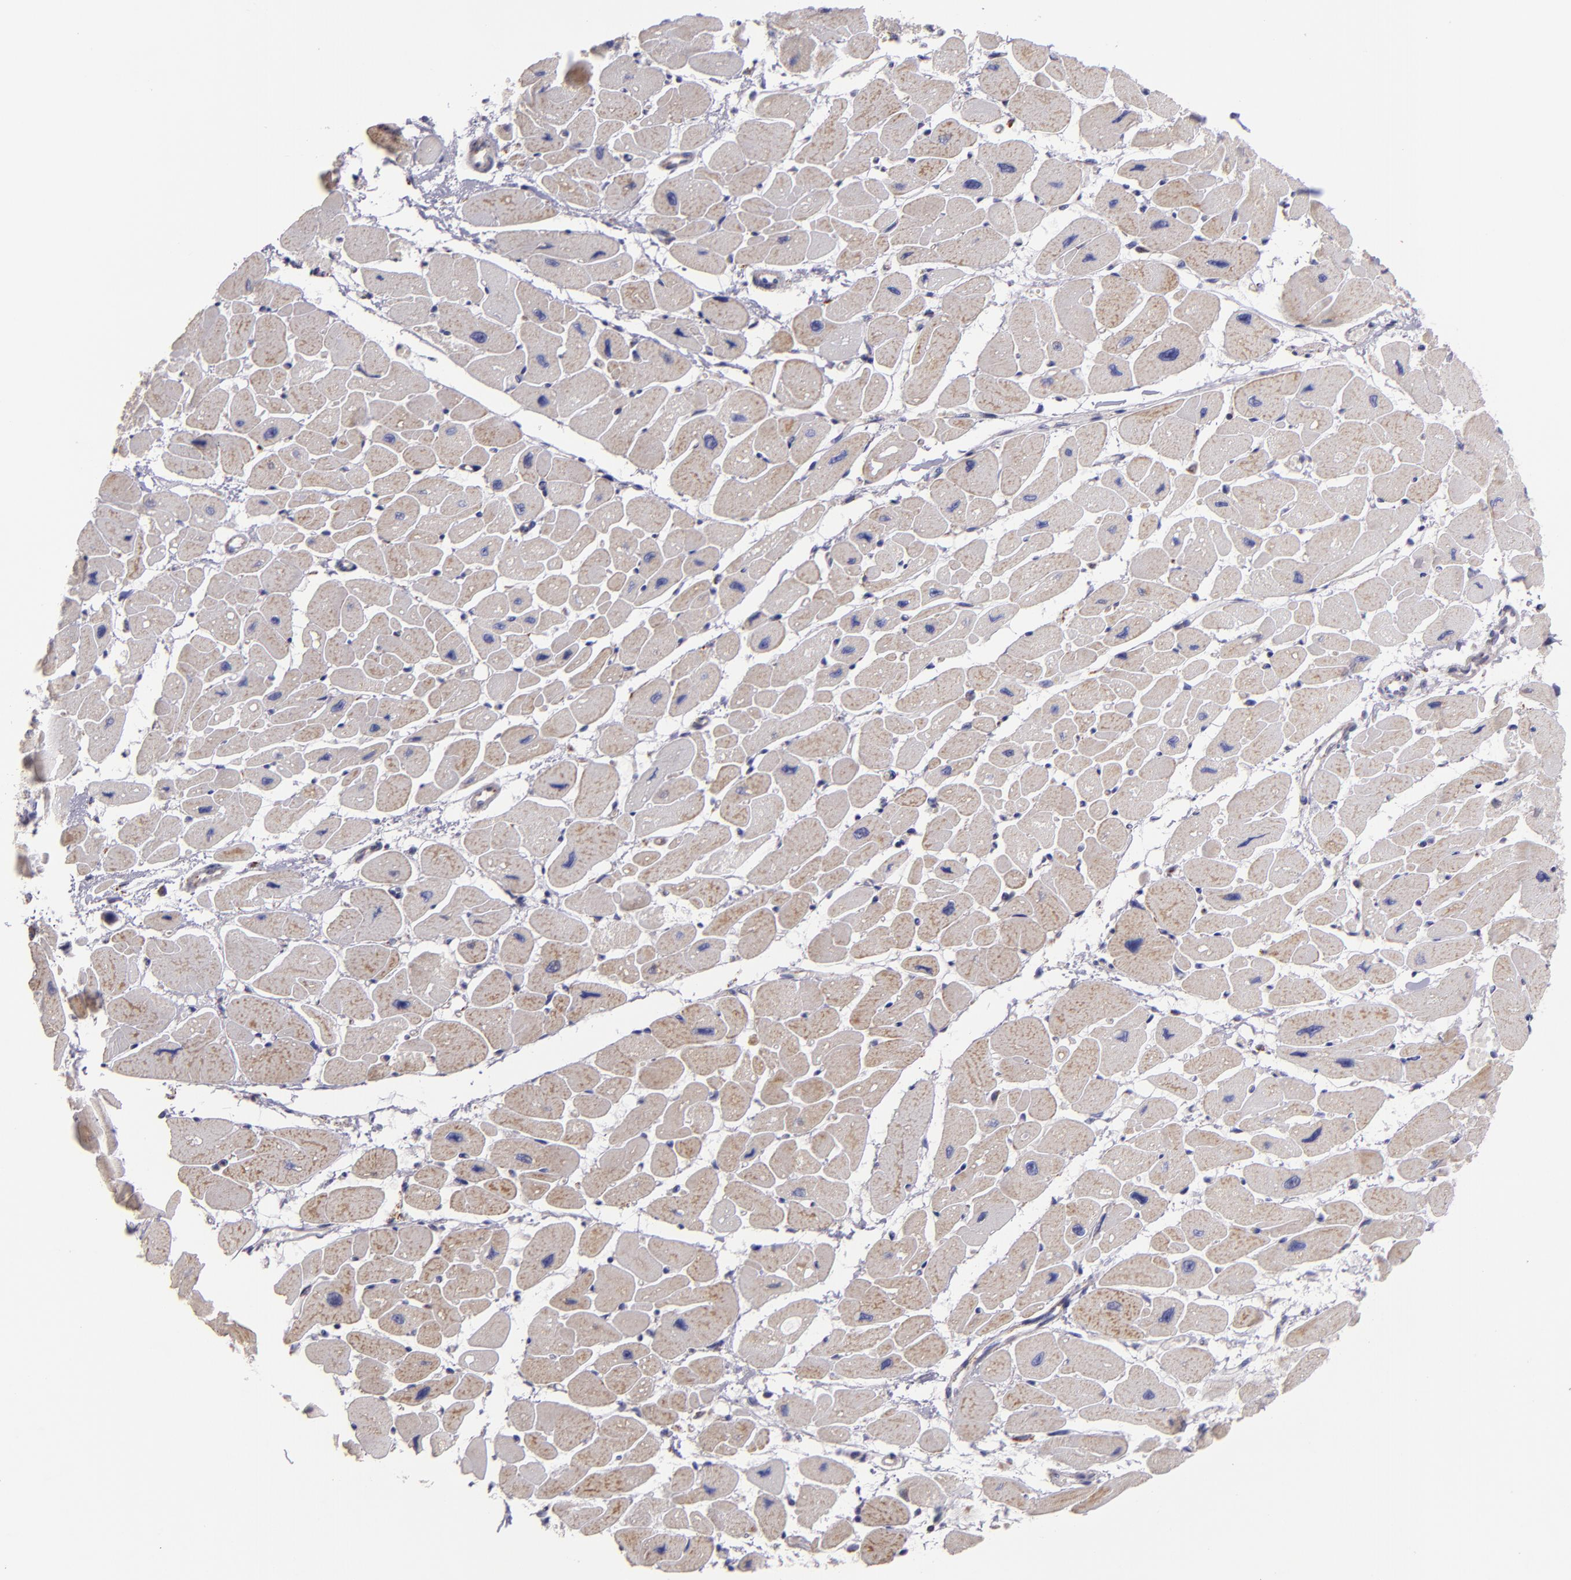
{"staining": {"intensity": "weak", "quantity": ">75%", "location": "cytoplasmic/membranous"}, "tissue": "heart muscle", "cell_type": "Cardiomyocytes", "image_type": "normal", "snomed": [{"axis": "morphology", "description": "Normal tissue, NOS"}, {"axis": "topography", "description": "Heart"}], "caption": "Immunohistochemical staining of normal human heart muscle shows >75% levels of weak cytoplasmic/membranous protein positivity in approximately >75% of cardiomyocytes.", "gene": "HSPD1", "patient": {"sex": "female", "age": 54}}